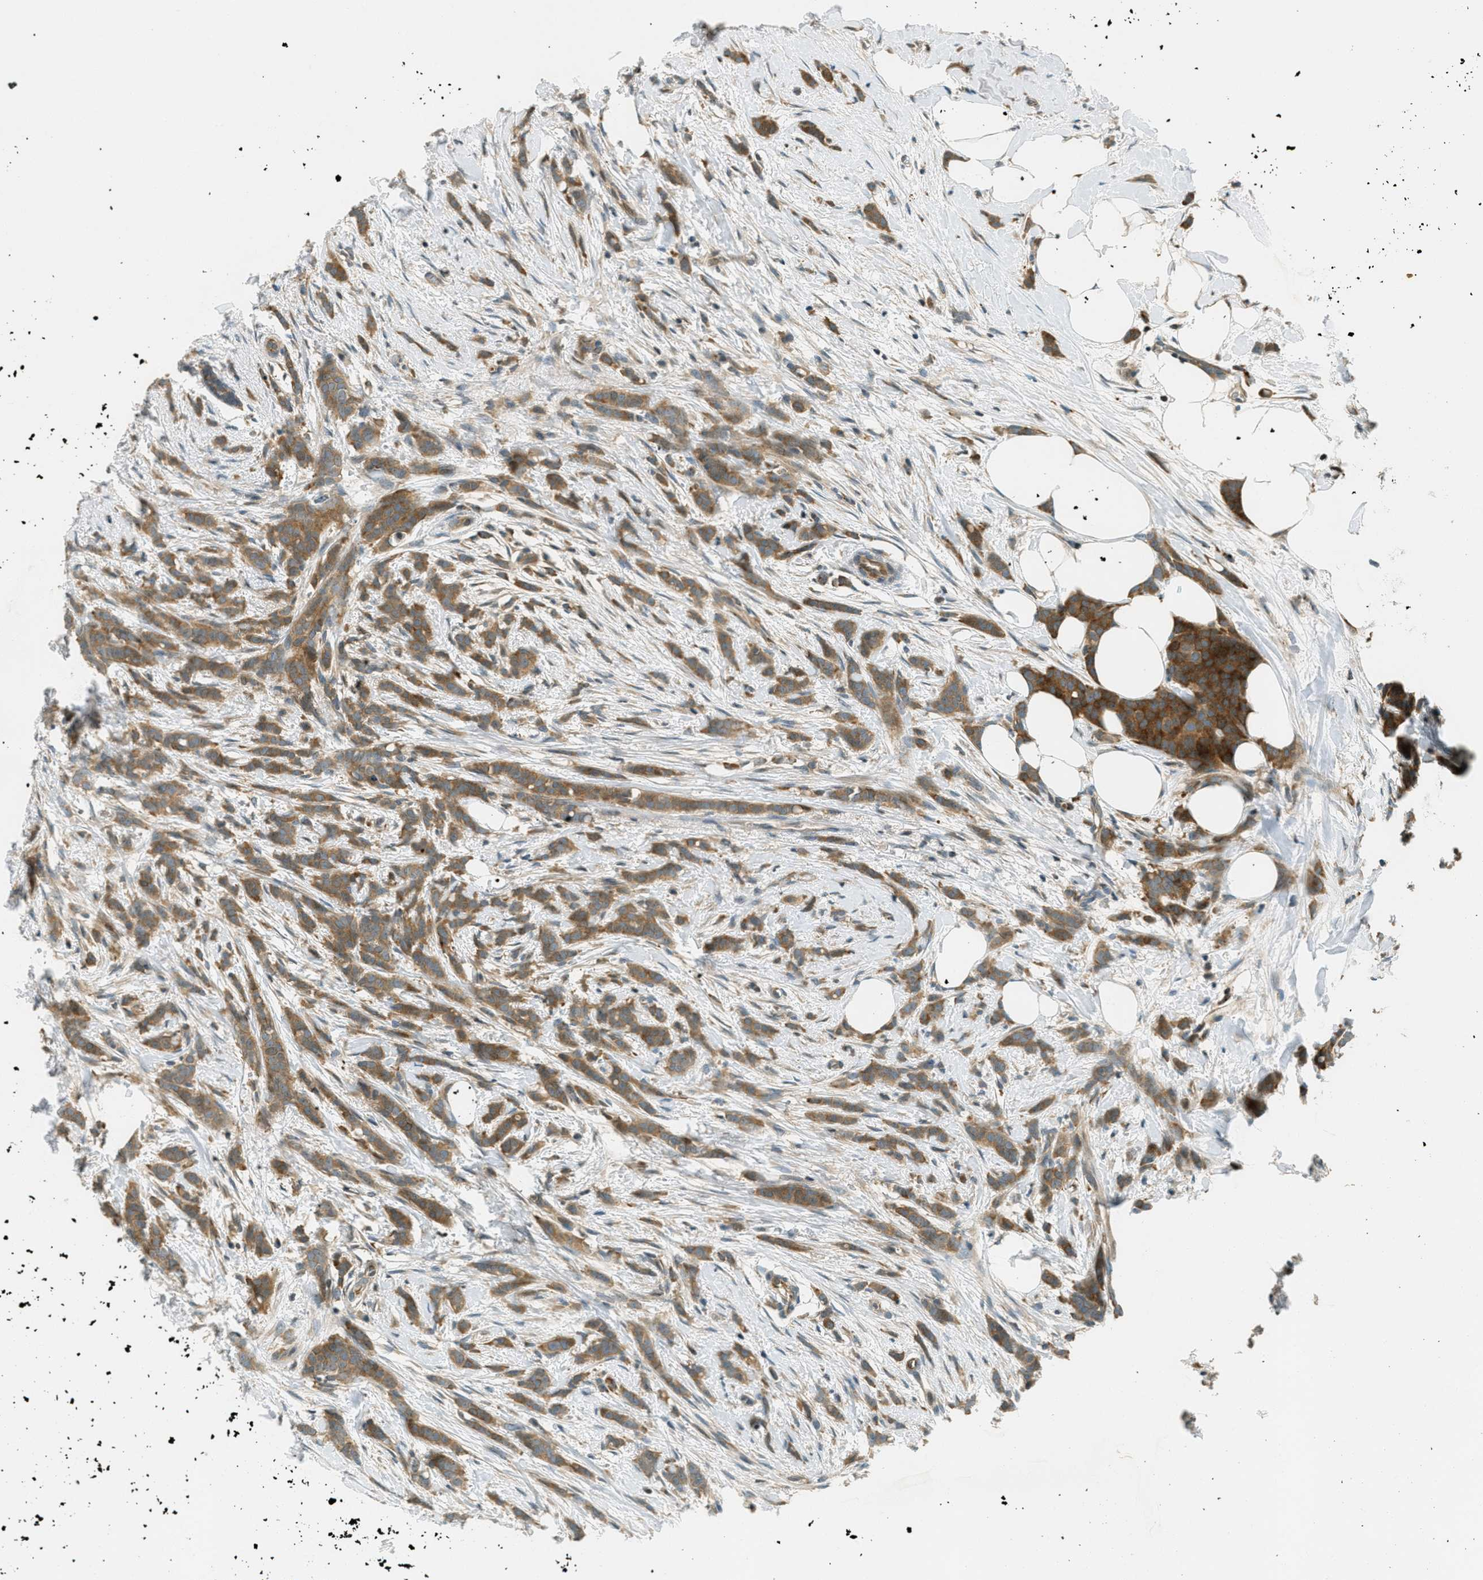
{"staining": {"intensity": "moderate", "quantity": ">75%", "location": "cytoplasmic/membranous"}, "tissue": "breast cancer", "cell_type": "Tumor cells", "image_type": "cancer", "snomed": [{"axis": "morphology", "description": "Lobular carcinoma, in situ"}, {"axis": "morphology", "description": "Lobular carcinoma"}, {"axis": "topography", "description": "Breast"}], "caption": "Immunohistochemical staining of human breast lobular carcinoma displays medium levels of moderate cytoplasmic/membranous protein positivity in about >75% of tumor cells.", "gene": "PTPN23", "patient": {"sex": "female", "age": 41}}